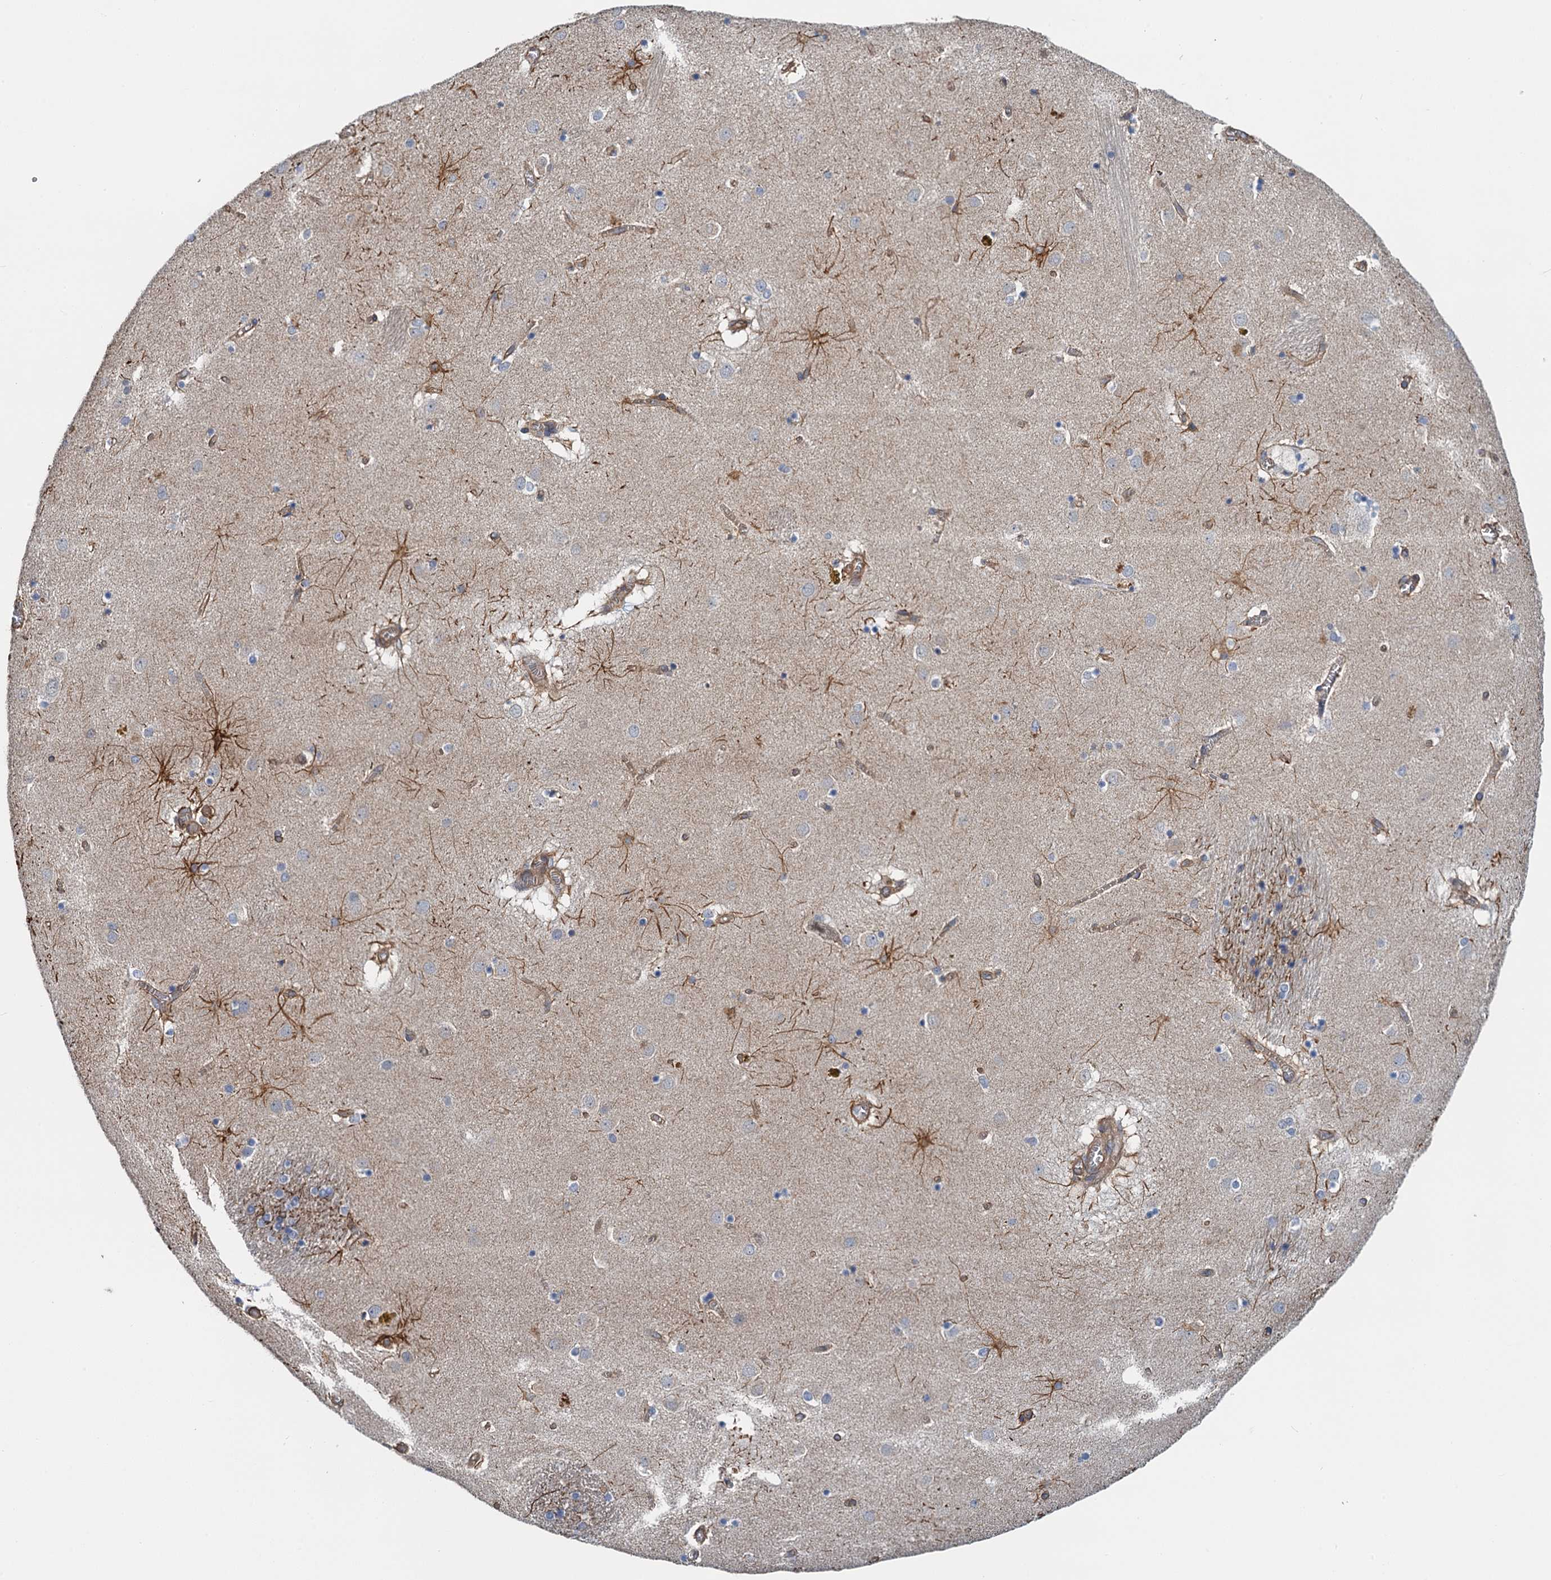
{"staining": {"intensity": "moderate", "quantity": "25%-75%", "location": "cytoplasmic/membranous"}, "tissue": "caudate", "cell_type": "Glial cells", "image_type": "normal", "snomed": [{"axis": "morphology", "description": "Normal tissue, NOS"}, {"axis": "topography", "description": "Lateral ventricle wall"}], "caption": "This photomicrograph demonstrates IHC staining of unremarkable caudate, with medium moderate cytoplasmic/membranous expression in about 25%-75% of glial cells.", "gene": "ROGDI", "patient": {"sex": "male", "age": 70}}